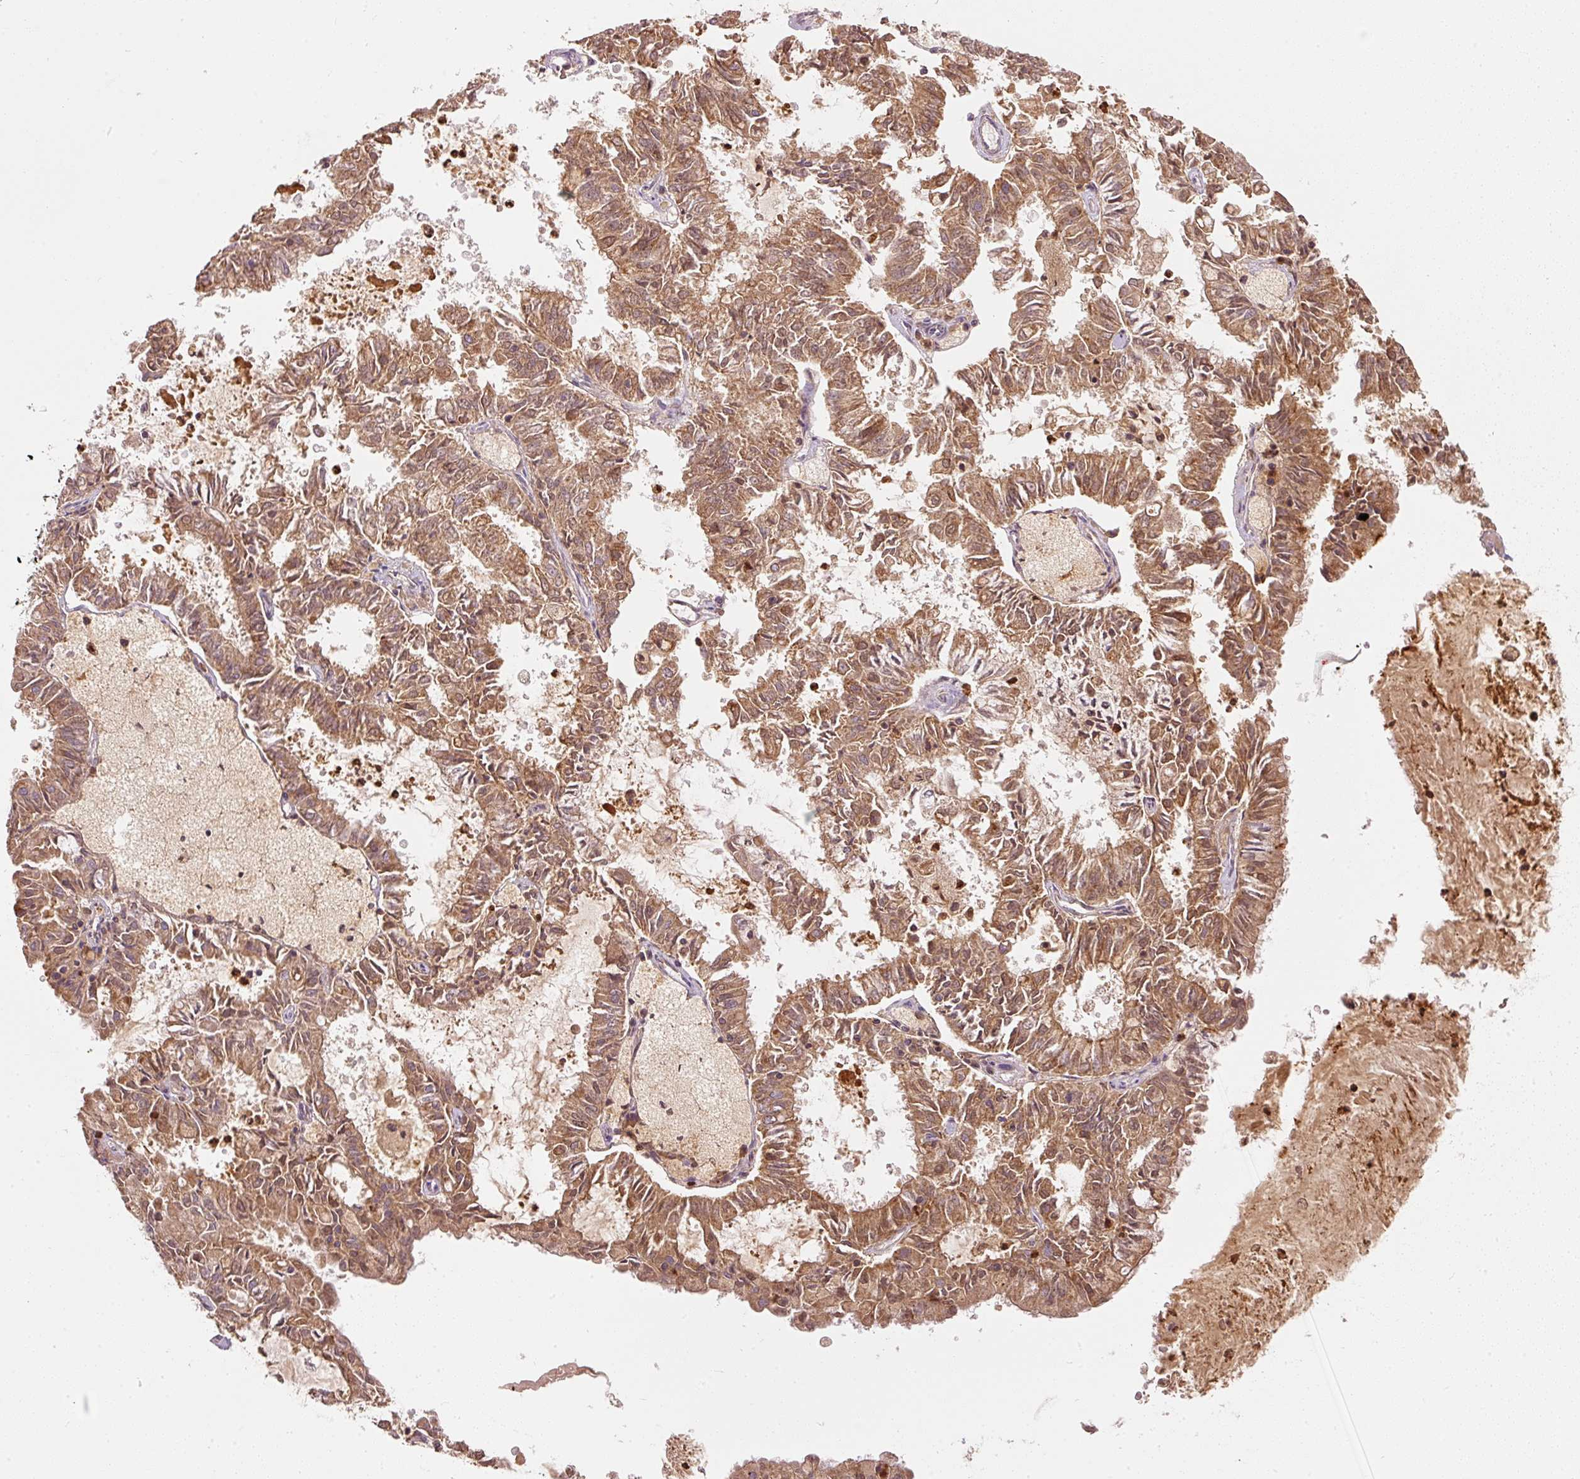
{"staining": {"intensity": "moderate", "quantity": ">75%", "location": "cytoplasmic/membranous"}, "tissue": "endometrial cancer", "cell_type": "Tumor cells", "image_type": "cancer", "snomed": [{"axis": "morphology", "description": "Adenocarcinoma, NOS"}, {"axis": "topography", "description": "Endometrium"}], "caption": "Endometrial cancer stained with DAB (3,3'-diaminobenzidine) immunohistochemistry displays medium levels of moderate cytoplasmic/membranous positivity in approximately >75% of tumor cells.", "gene": "PSENEN", "patient": {"sex": "female", "age": 57}}